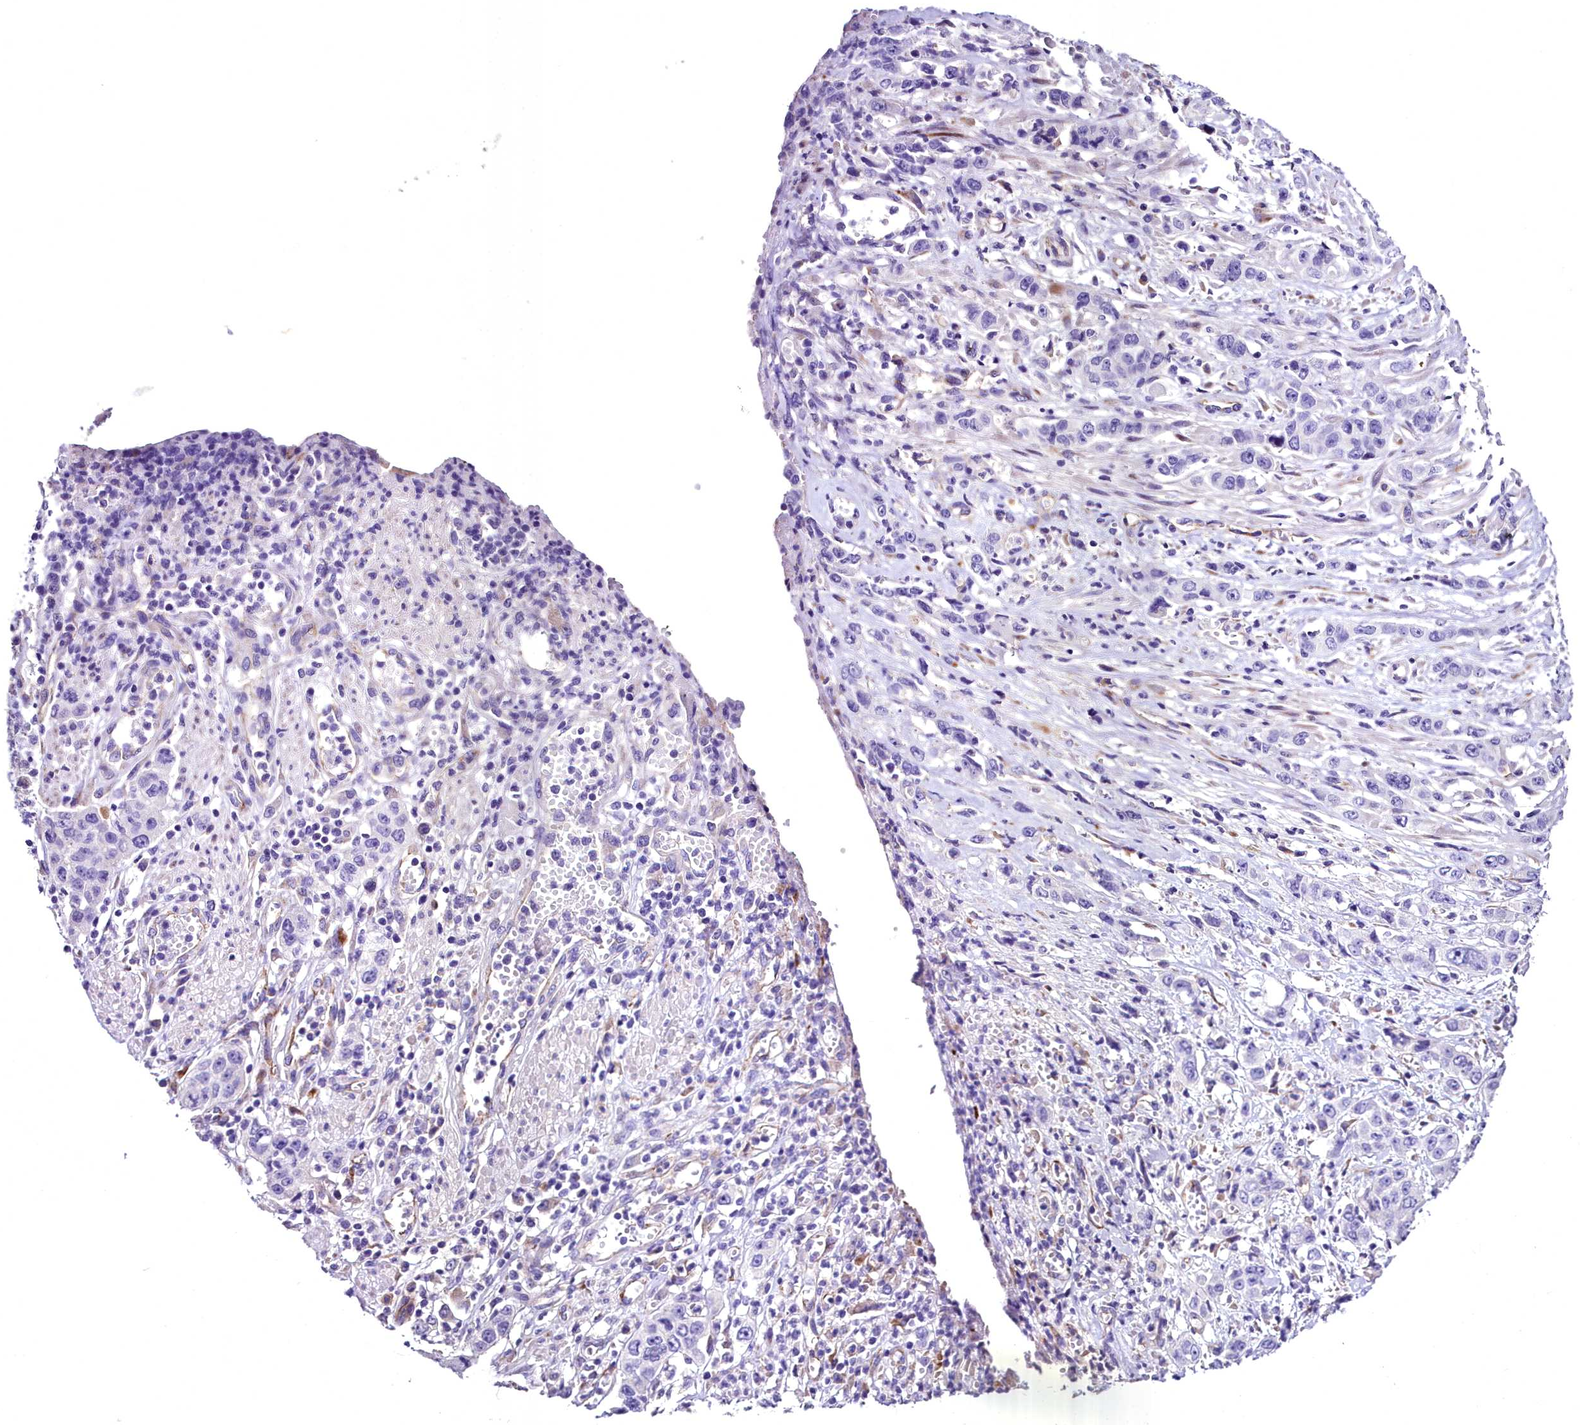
{"staining": {"intensity": "negative", "quantity": "none", "location": "none"}, "tissue": "stomach cancer", "cell_type": "Tumor cells", "image_type": "cancer", "snomed": [{"axis": "morphology", "description": "Adenocarcinoma, NOS"}, {"axis": "topography", "description": "Stomach, upper"}], "caption": "DAB (3,3'-diaminobenzidine) immunohistochemical staining of stomach cancer shows no significant positivity in tumor cells. (Brightfield microscopy of DAB immunohistochemistry at high magnification).", "gene": "MS4A18", "patient": {"sex": "male", "age": 62}}